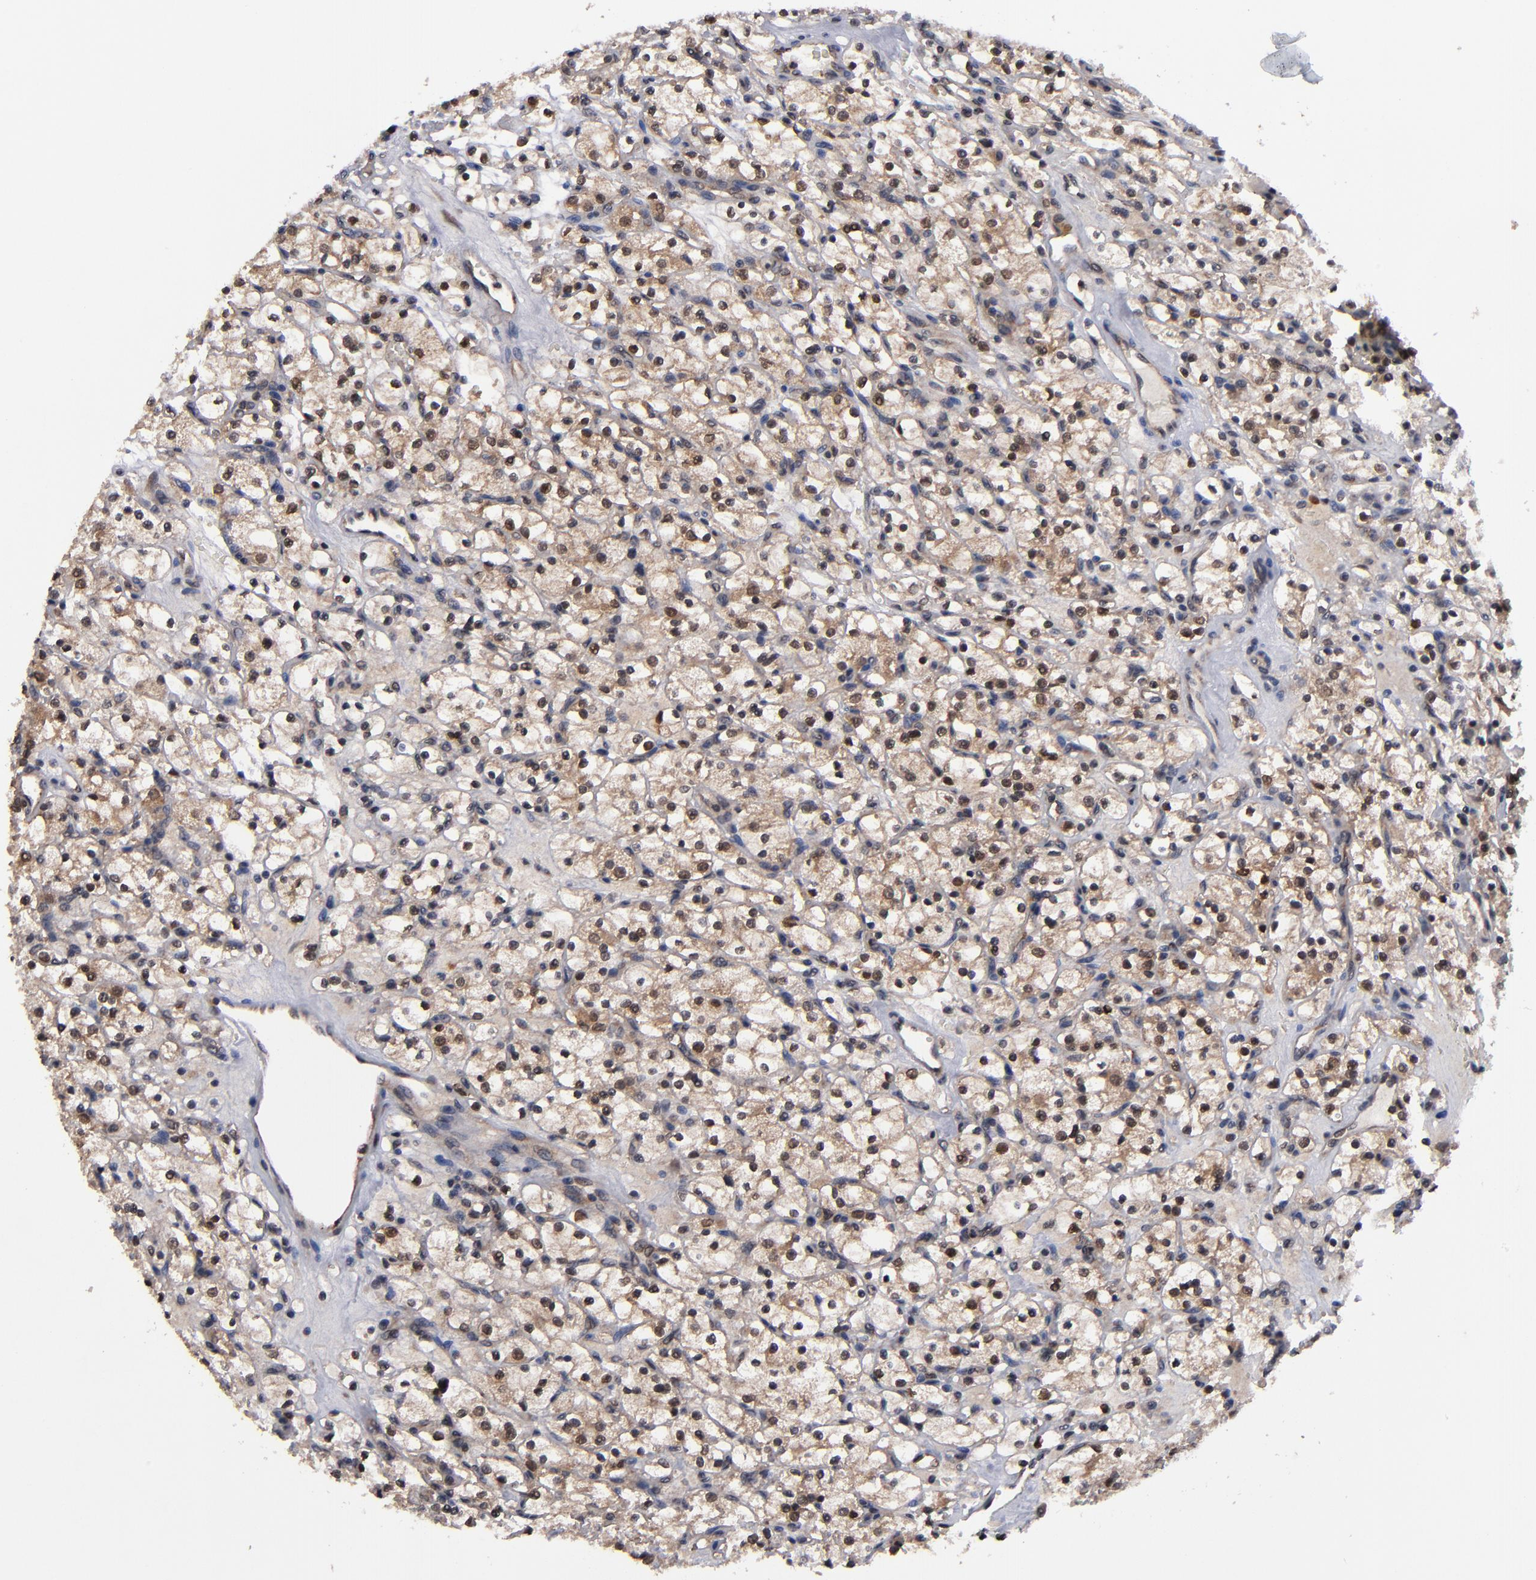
{"staining": {"intensity": "moderate", "quantity": ">75%", "location": "cytoplasmic/membranous,nuclear"}, "tissue": "renal cancer", "cell_type": "Tumor cells", "image_type": "cancer", "snomed": [{"axis": "morphology", "description": "Adenocarcinoma, NOS"}, {"axis": "topography", "description": "Kidney"}], "caption": "A photomicrograph of human adenocarcinoma (renal) stained for a protein displays moderate cytoplasmic/membranous and nuclear brown staining in tumor cells.", "gene": "ALG13", "patient": {"sex": "female", "age": 83}}